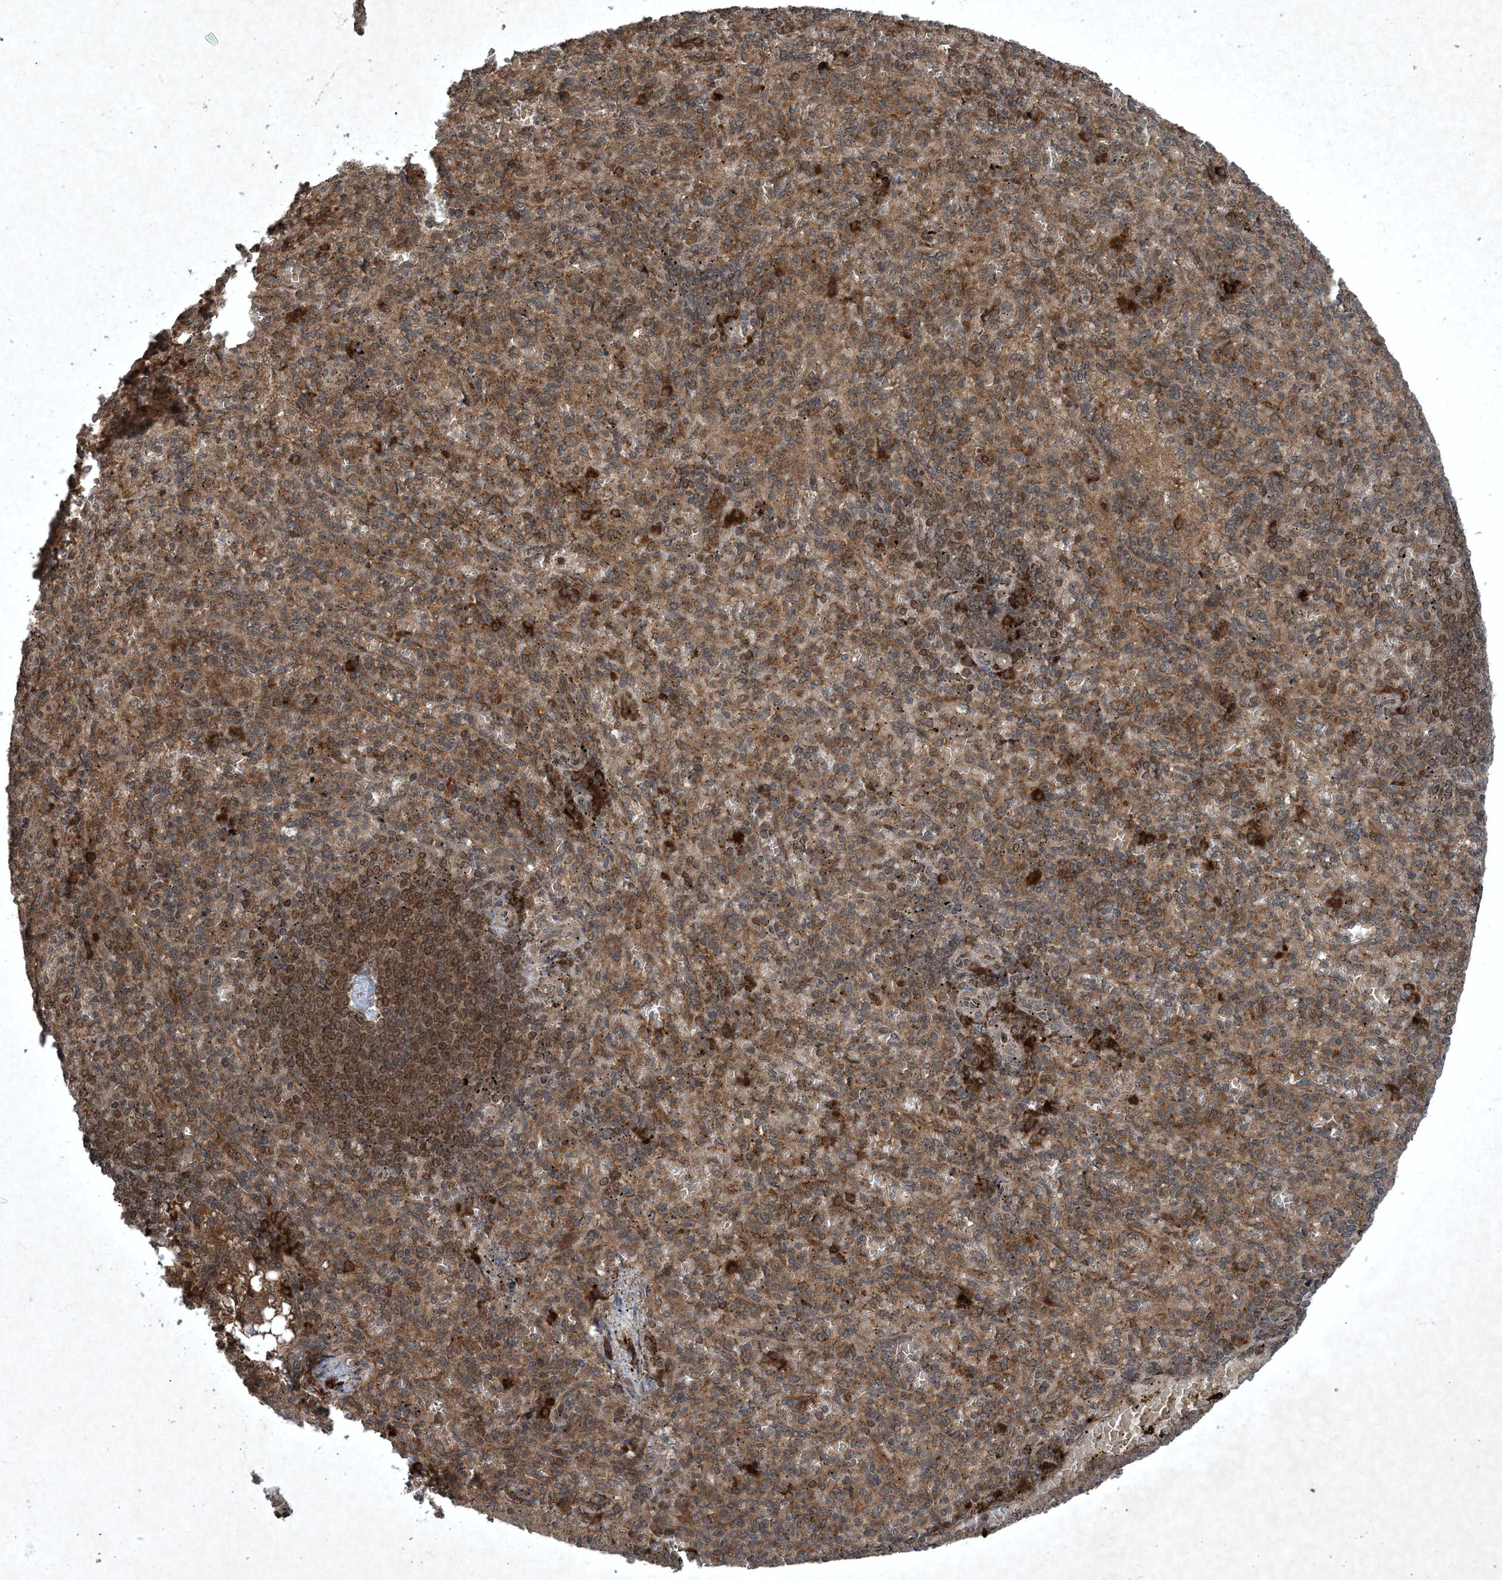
{"staining": {"intensity": "moderate", "quantity": ">75%", "location": "cytoplasmic/membranous"}, "tissue": "spleen", "cell_type": "Cells in red pulp", "image_type": "normal", "snomed": [{"axis": "morphology", "description": "Normal tissue, NOS"}, {"axis": "topography", "description": "Spleen"}], "caption": "Spleen was stained to show a protein in brown. There is medium levels of moderate cytoplasmic/membranous staining in approximately >75% of cells in red pulp.", "gene": "GNG5", "patient": {"sex": "female", "age": 74}}